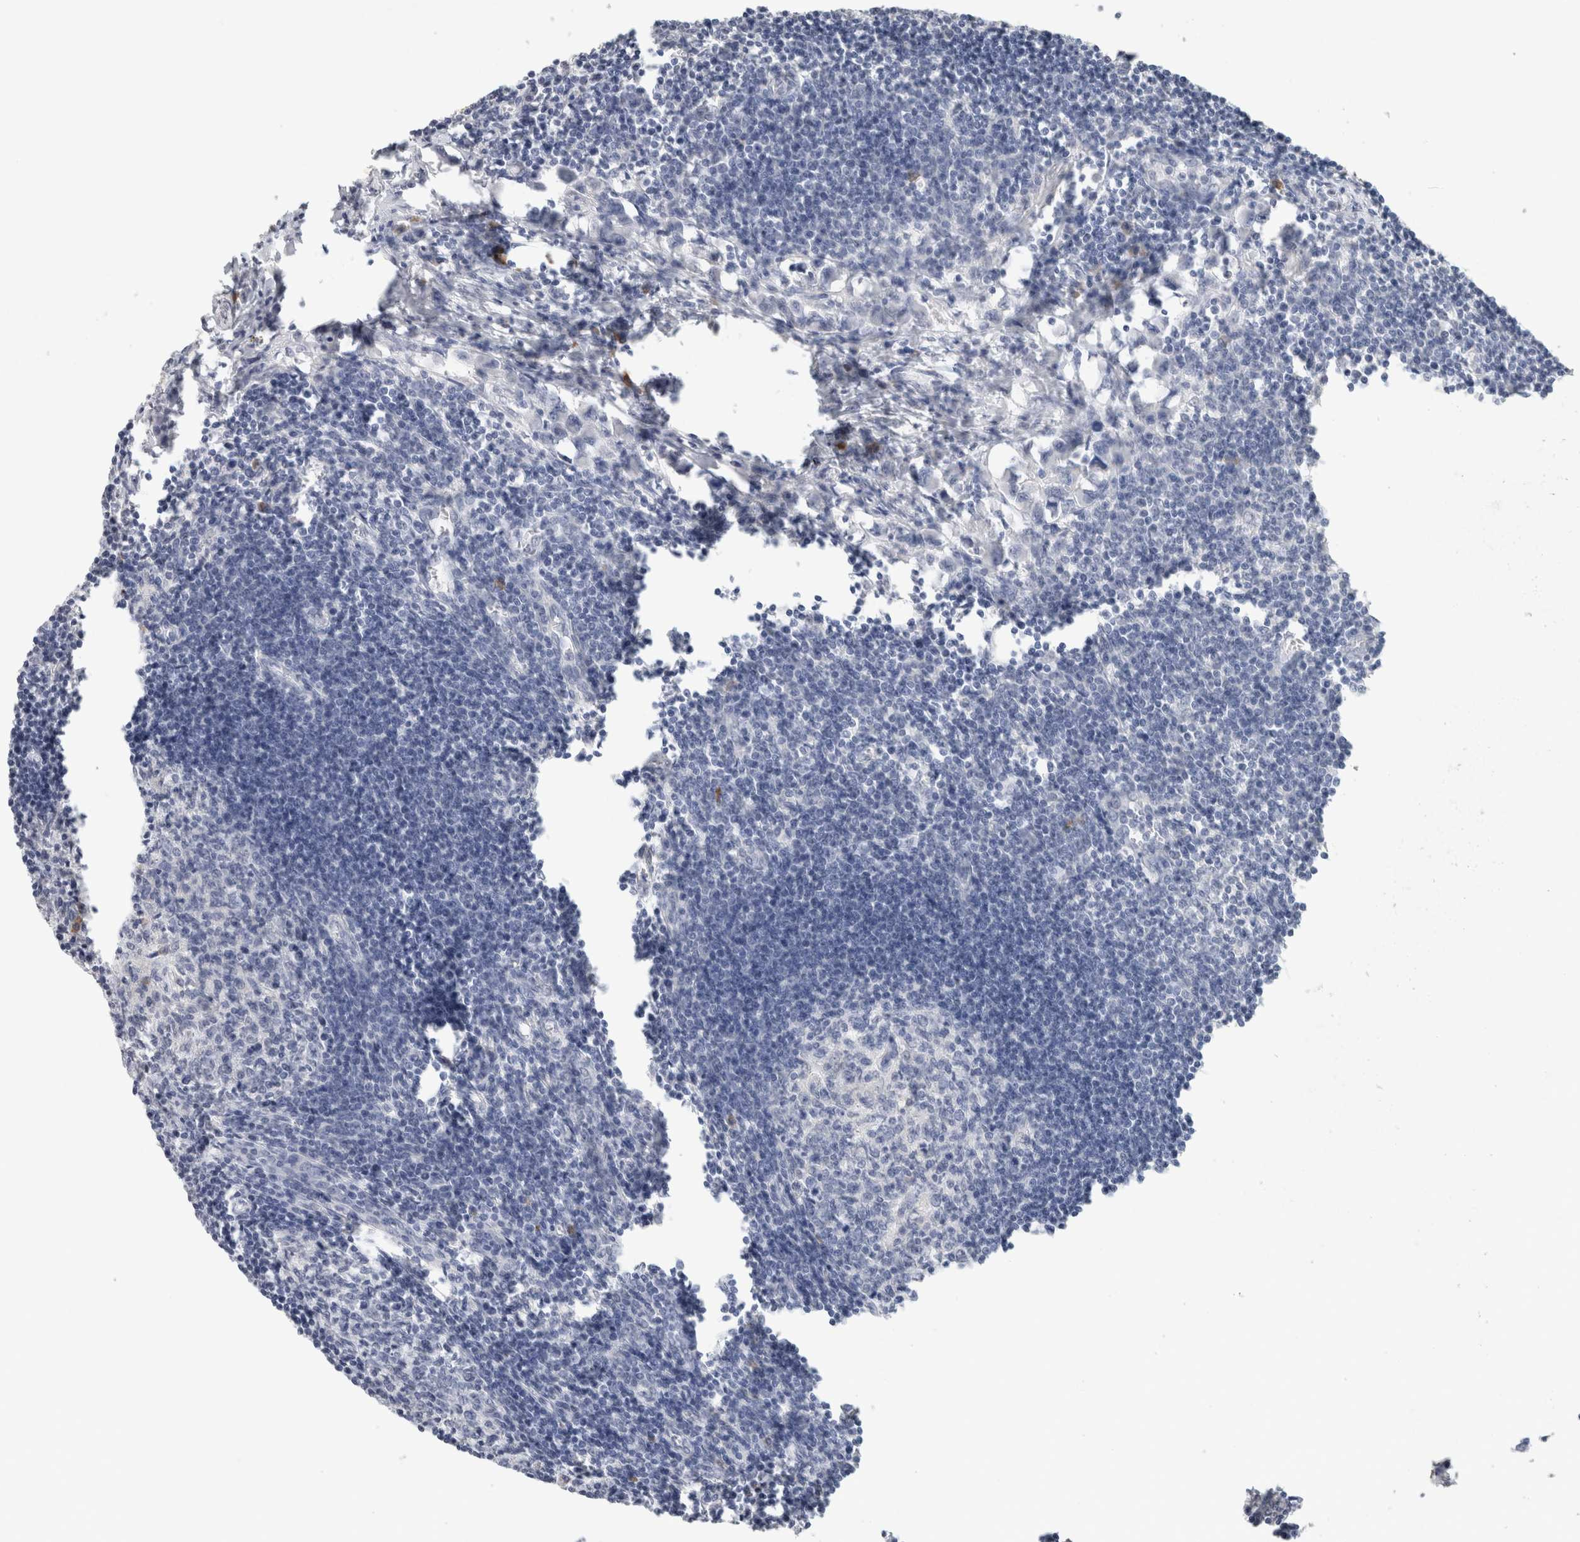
{"staining": {"intensity": "strong", "quantity": "<25%", "location": "cytoplasmic/membranous"}, "tissue": "lymph node", "cell_type": "Germinal center cells", "image_type": "normal", "snomed": [{"axis": "morphology", "description": "Normal tissue, NOS"}, {"axis": "morphology", "description": "Malignant melanoma, Metastatic site"}, {"axis": "topography", "description": "Lymph node"}], "caption": "Immunohistochemistry of unremarkable lymph node exhibits medium levels of strong cytoplasmic/membranous positivity in about <25% of germinal center cells.", "gene": "CD80", "patient": {"sex": "male", "age": 41}}